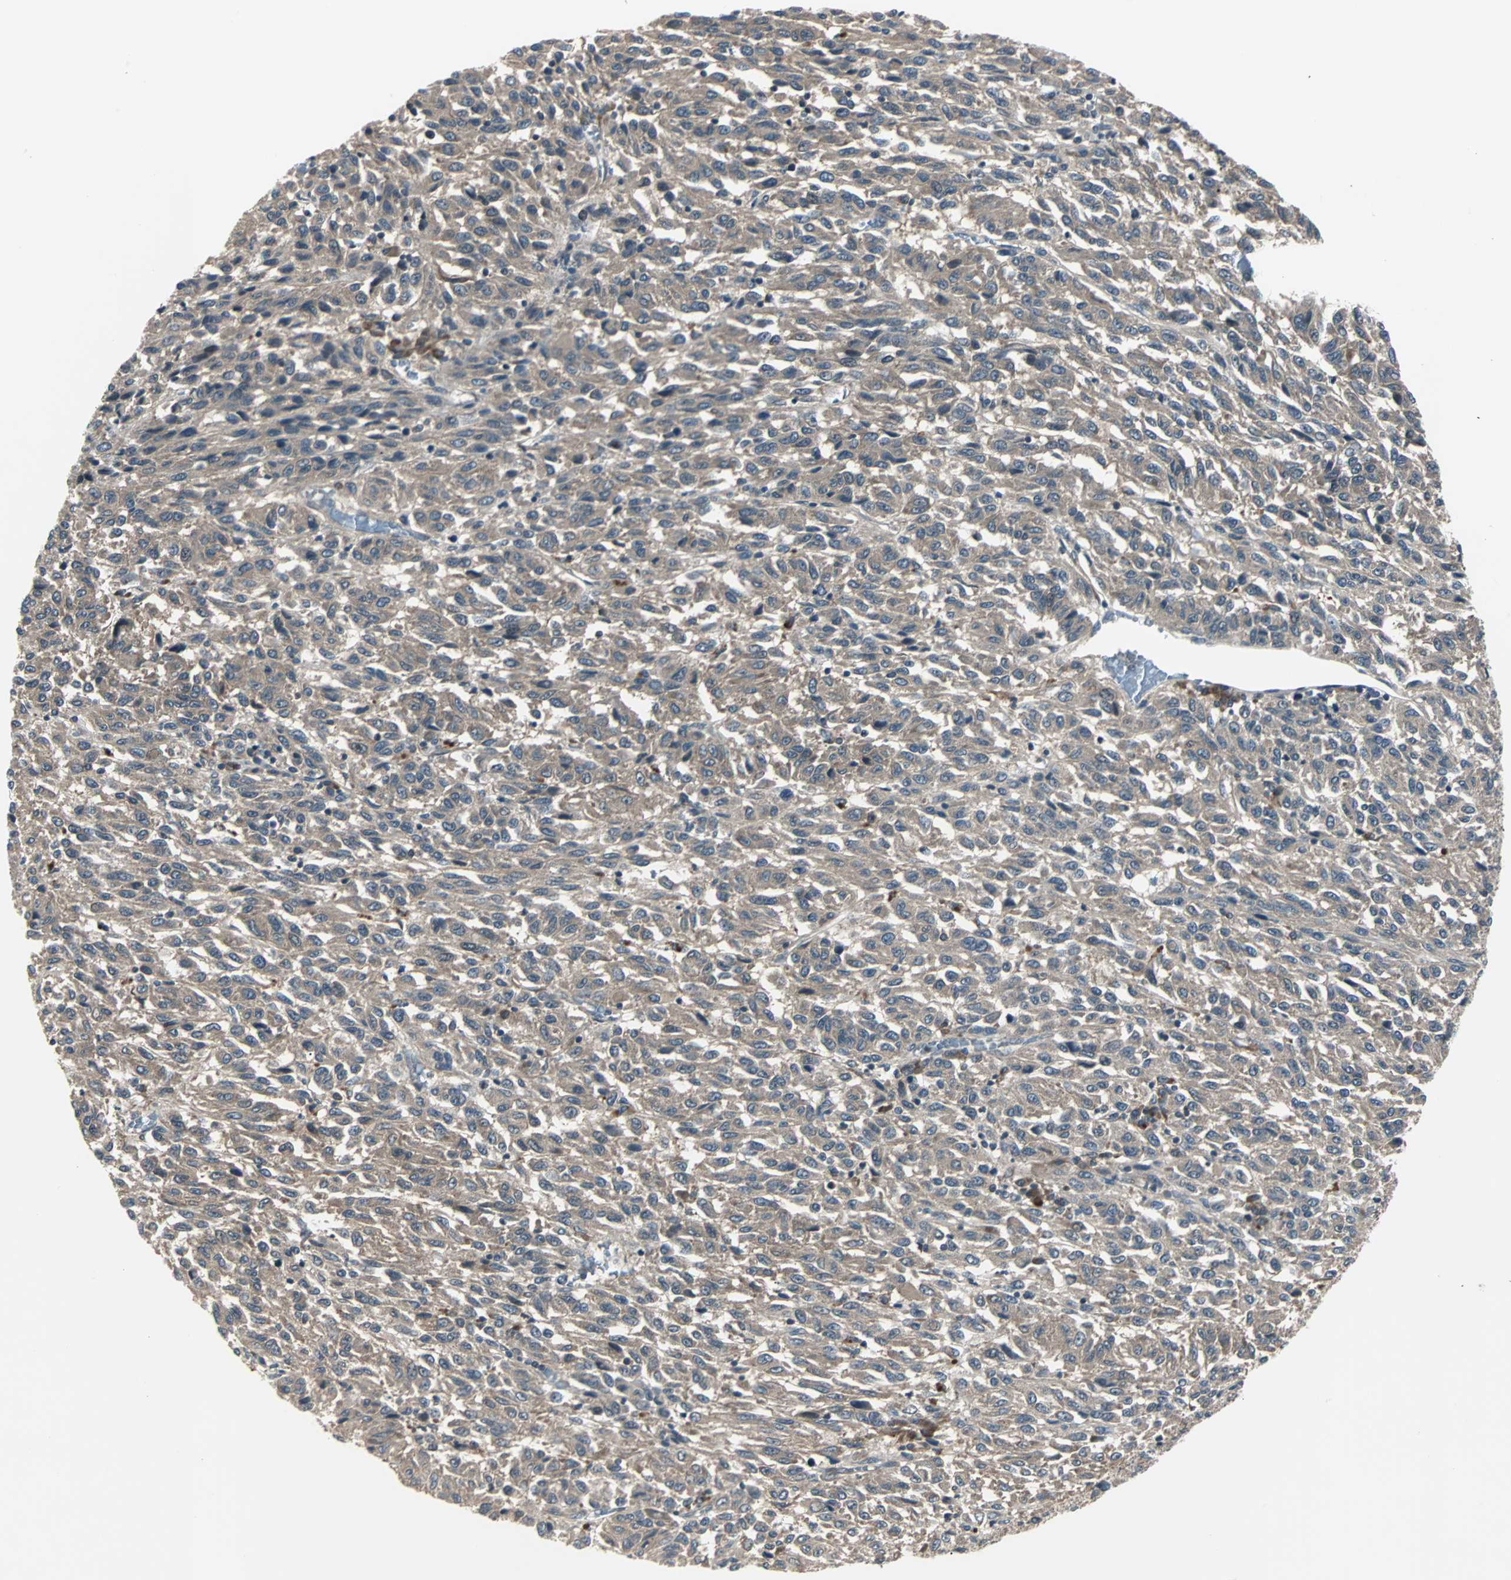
{"staining": {"intensity": "moderate", "quantity": ">75%", "location": "cytoplasmic/membranous"}, "tissue": "melanoma", "cell_type": "Tumor cells", "image_type": "cancer", "snomed": [{"axis": "morphology", "description": "Malignant melanoma, Metastatic site"}, {"axis": "topography", "description": "Lung"}], "caption": "IHC image of human malignant melanoma (metastatic site) stained for a protein (brown), which shows medium levels of moderate cytoplasmic/membranous expression in approximately >75% of tumor cells.", "gene": "ARF1", "patient": {"sex": "male", "age": 64}}